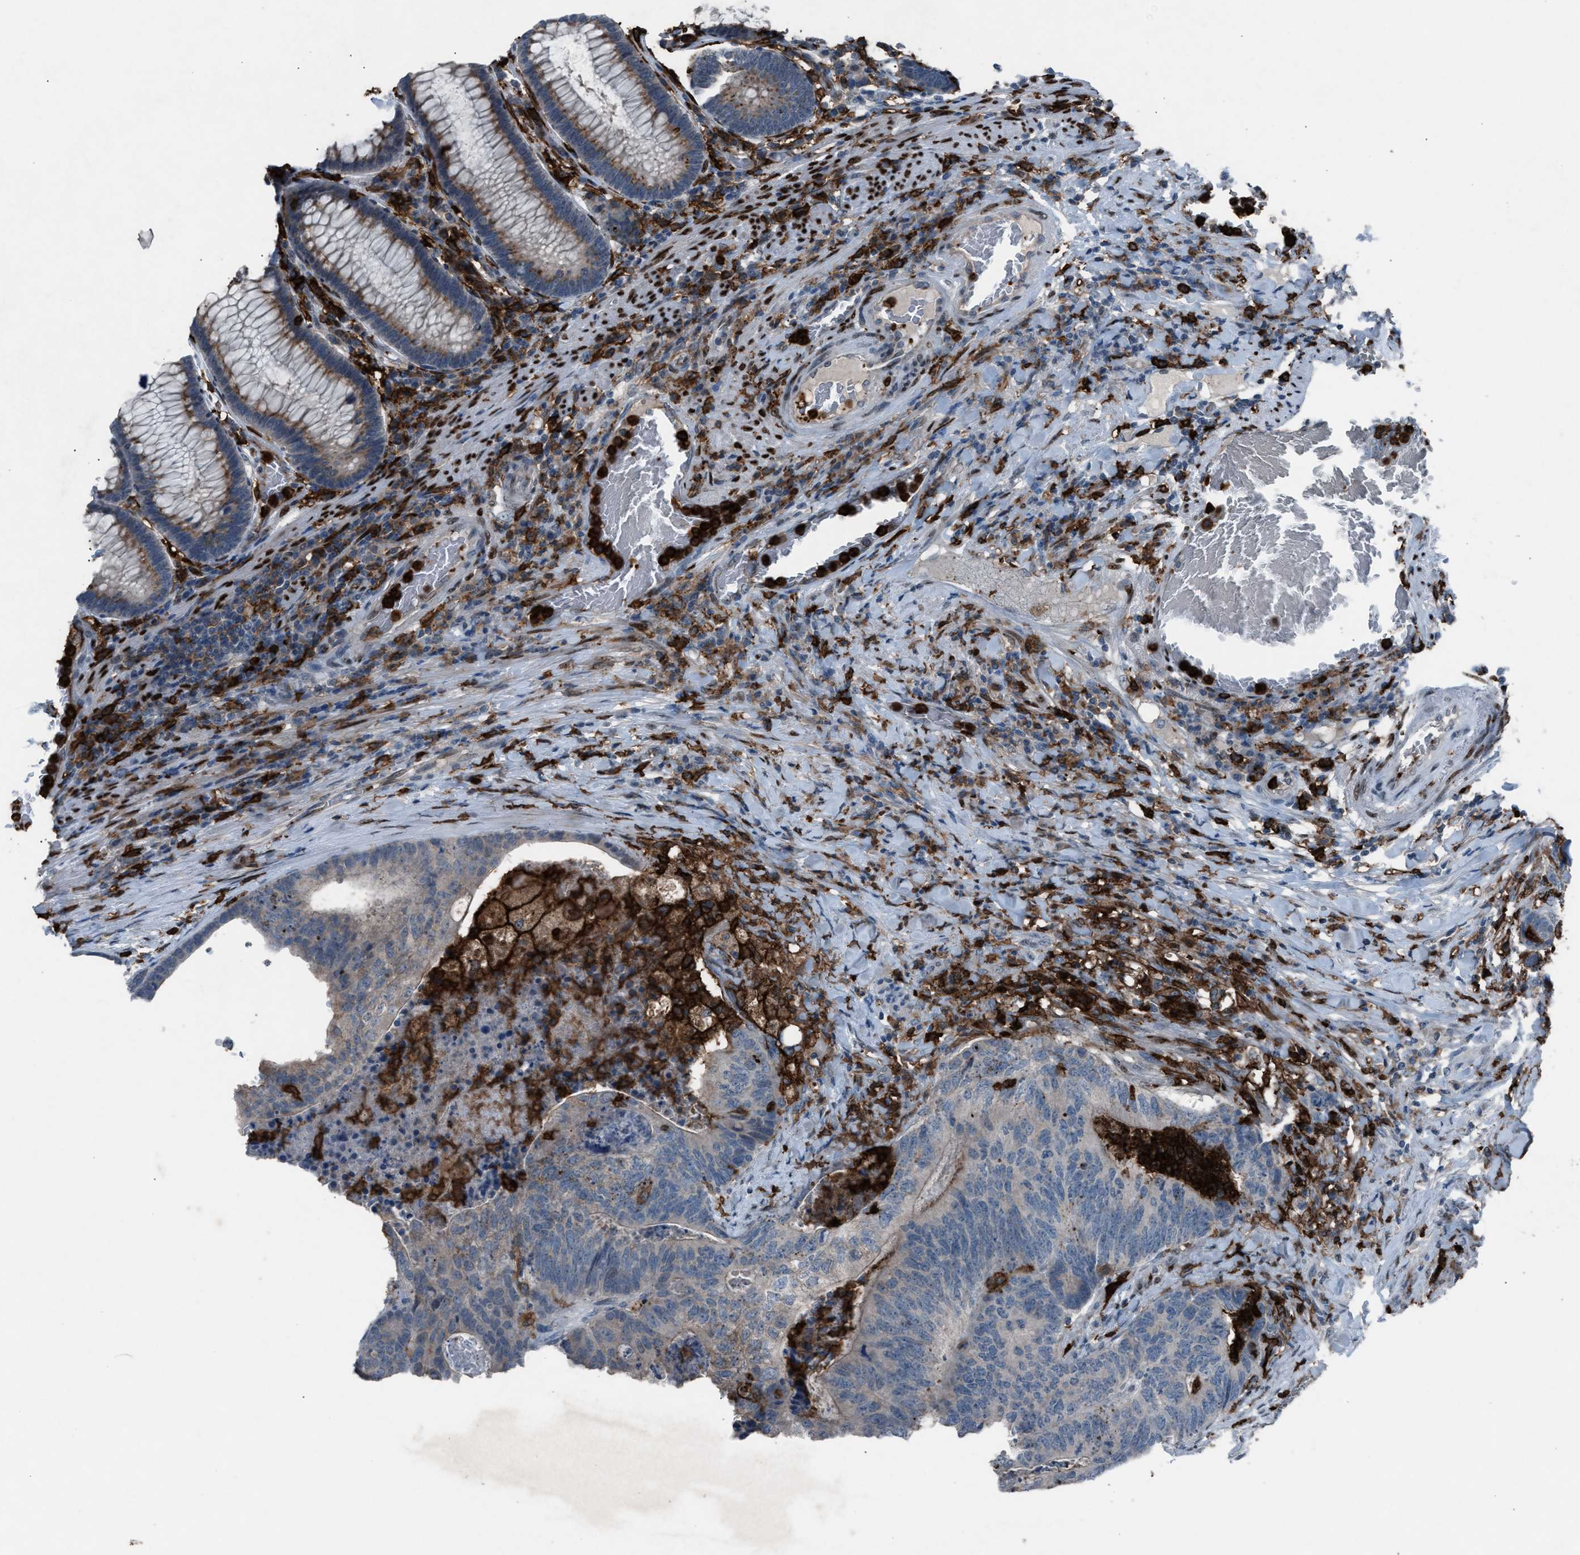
{"staining": {"intensity": "negative", "quantity": "none", "location": "none"}, "tissue": "colorectal cancer", "cell_type": "Tumor cells", "image_type": "cancer", "snomed": [{"axis": "morphology", "description": "Adenocarcinoma, NOS"}, {"axis": "topography", "description": "Colon"}], "caption": "Tumor cells are negative for protein expression in human colorectal cancer.", "gene": "FCER1G", "patient": {"sex": "female", "age": 67}}